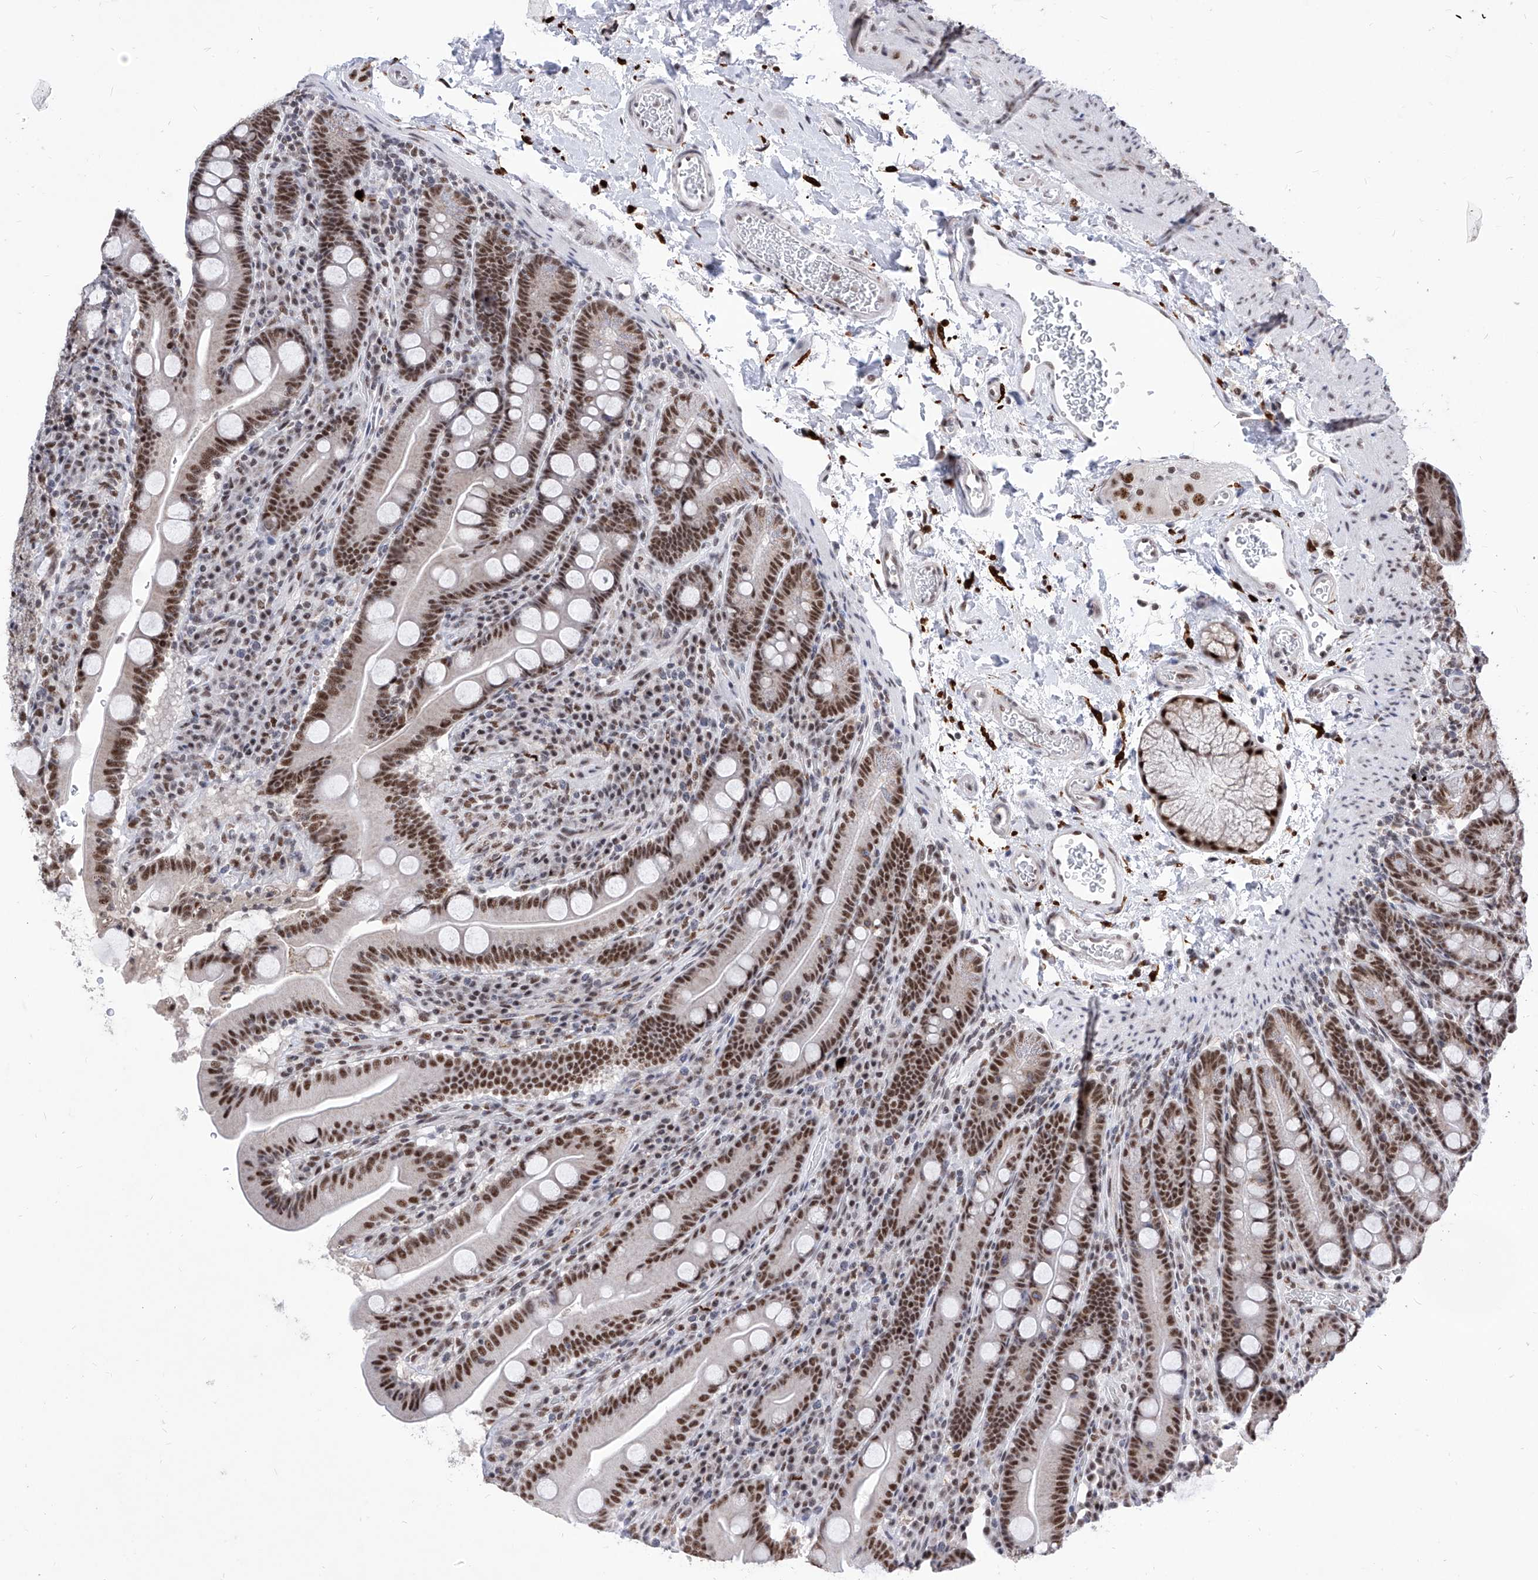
{"staining": {"intensity": "strong", "quantity": ">75%", "location": "nuclear"}, "tissue": "duodenum", "cell_type": "Glandular cells", "image_type": "normal", "snomed": [{"axis": "morphology", "description": "Normal tissue, NOS"}, {"axis": "topography", "description": "Duodenum"}], "caption": "This histopathology image shows unremarkable duodenum stained with immunohistochemistry (IHC) to label a protein in brown. The nuclear of glandular cells show strong positivity for the protein. Nuclei are counter-stained blue.", "gene": "PHF5A", "patient": {"sex": "male", "age": 35}}